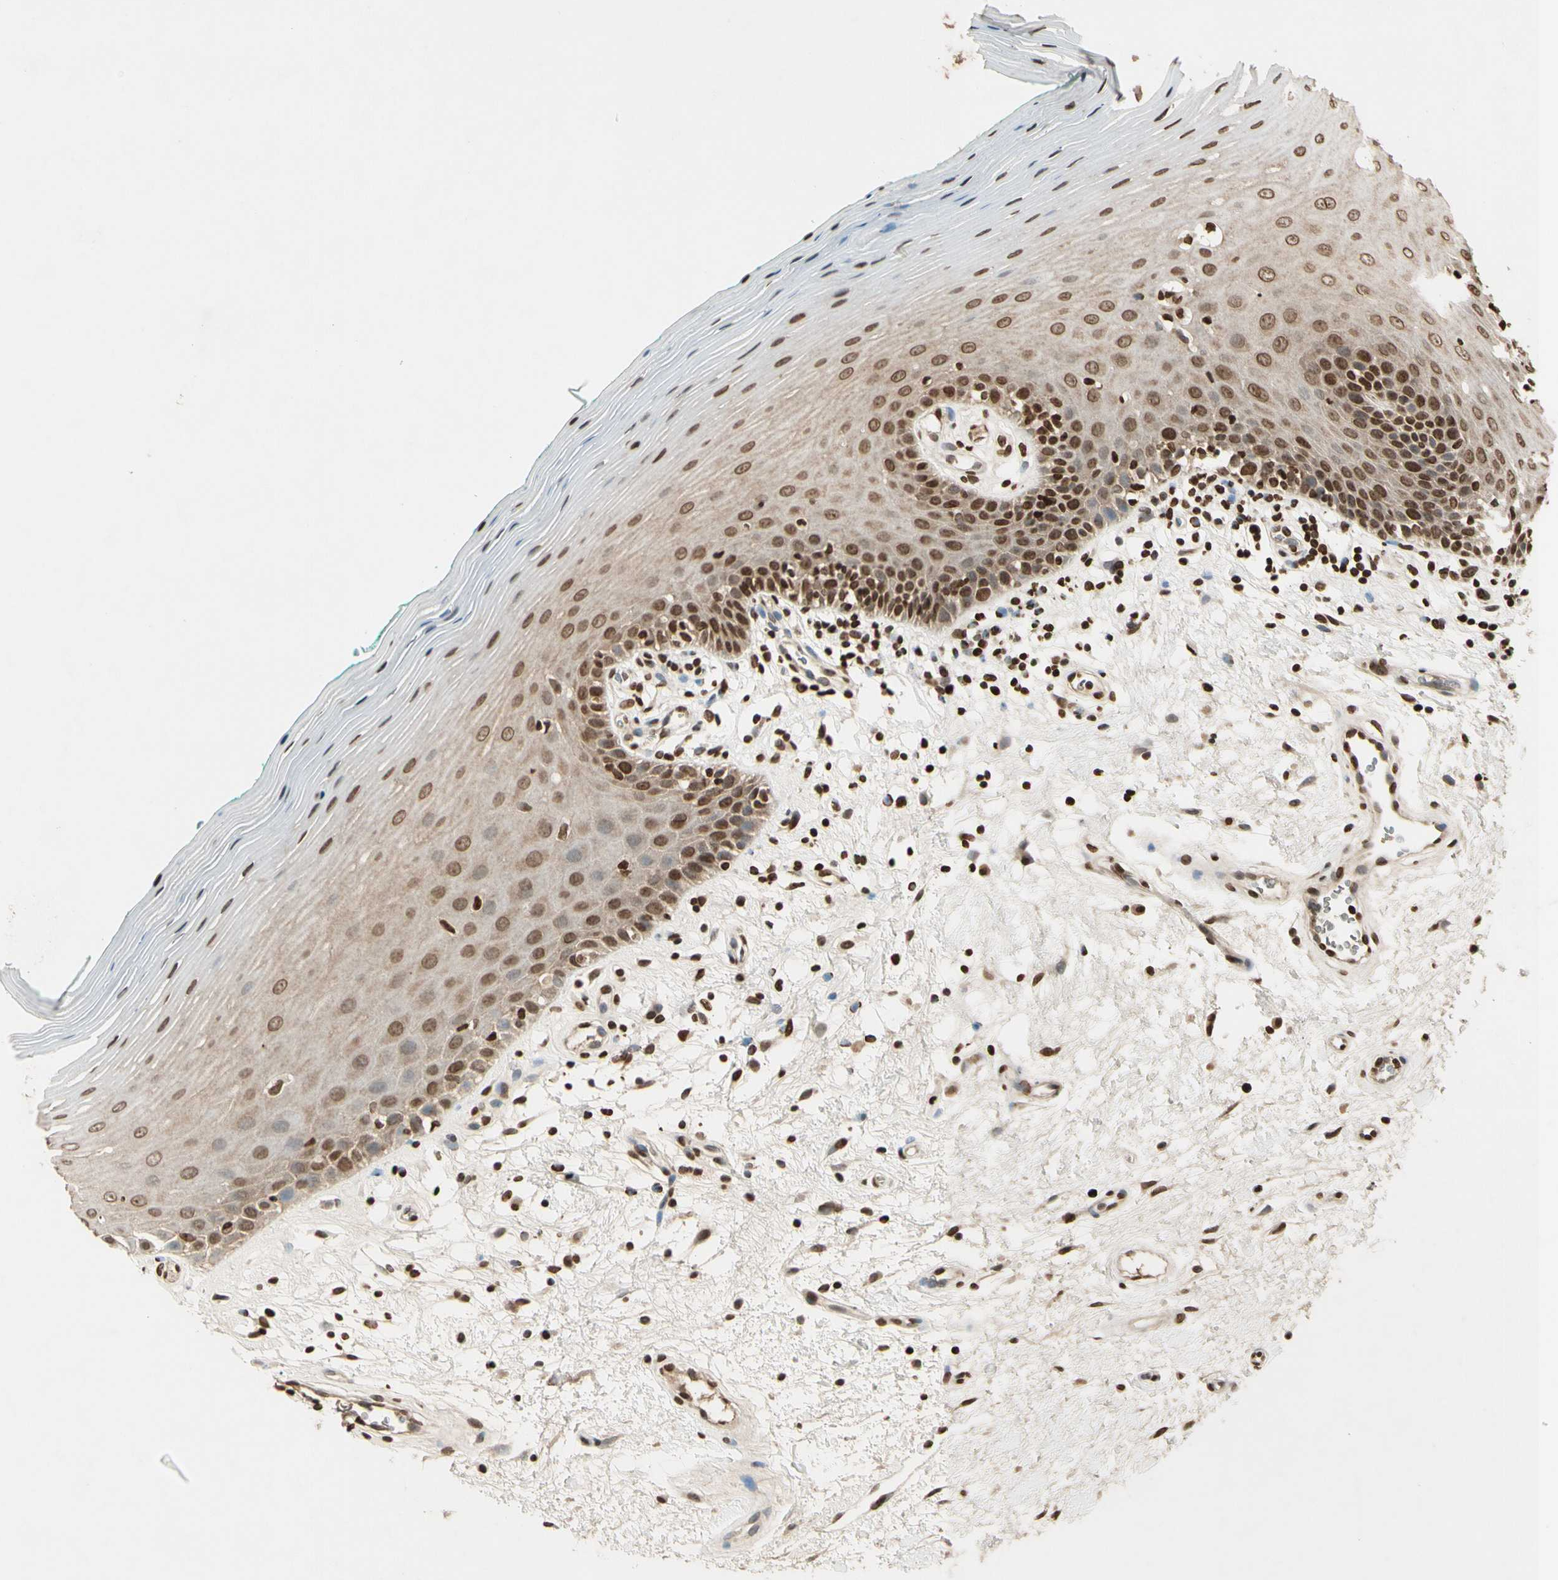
{"staining": {"intensity": "strong", "quantity": "25%-75%", "location": "cytoplasmic/membranous,nuclear"}, "tissue": "oral mucosa", "cell_type": "Squamous epithelial cells", "image_type": "normal", "snomed": [{"axis": "morphology", "description": "Normal tissue, NOS"}, {"axis": "topography", "description": "Skeletal muscle"}, {"axis": "topography", "description": "Oral tissue"}], "caption": "Immunohistochemical staining of normal human oral mucosa reveals high levels of strong cytoplasmic/membranous,nuclear positivity in about 25%-75% of squamous epithelial cells. The staining was performed using DAB (3,3'-diaminobenzidine) to visualize the protein expression in brown, while the nuclei were stained in blue with hematoxylin (Magnification: 20x).", "gene": "RORA", "patient": {"sex": "male", "age": 58}}